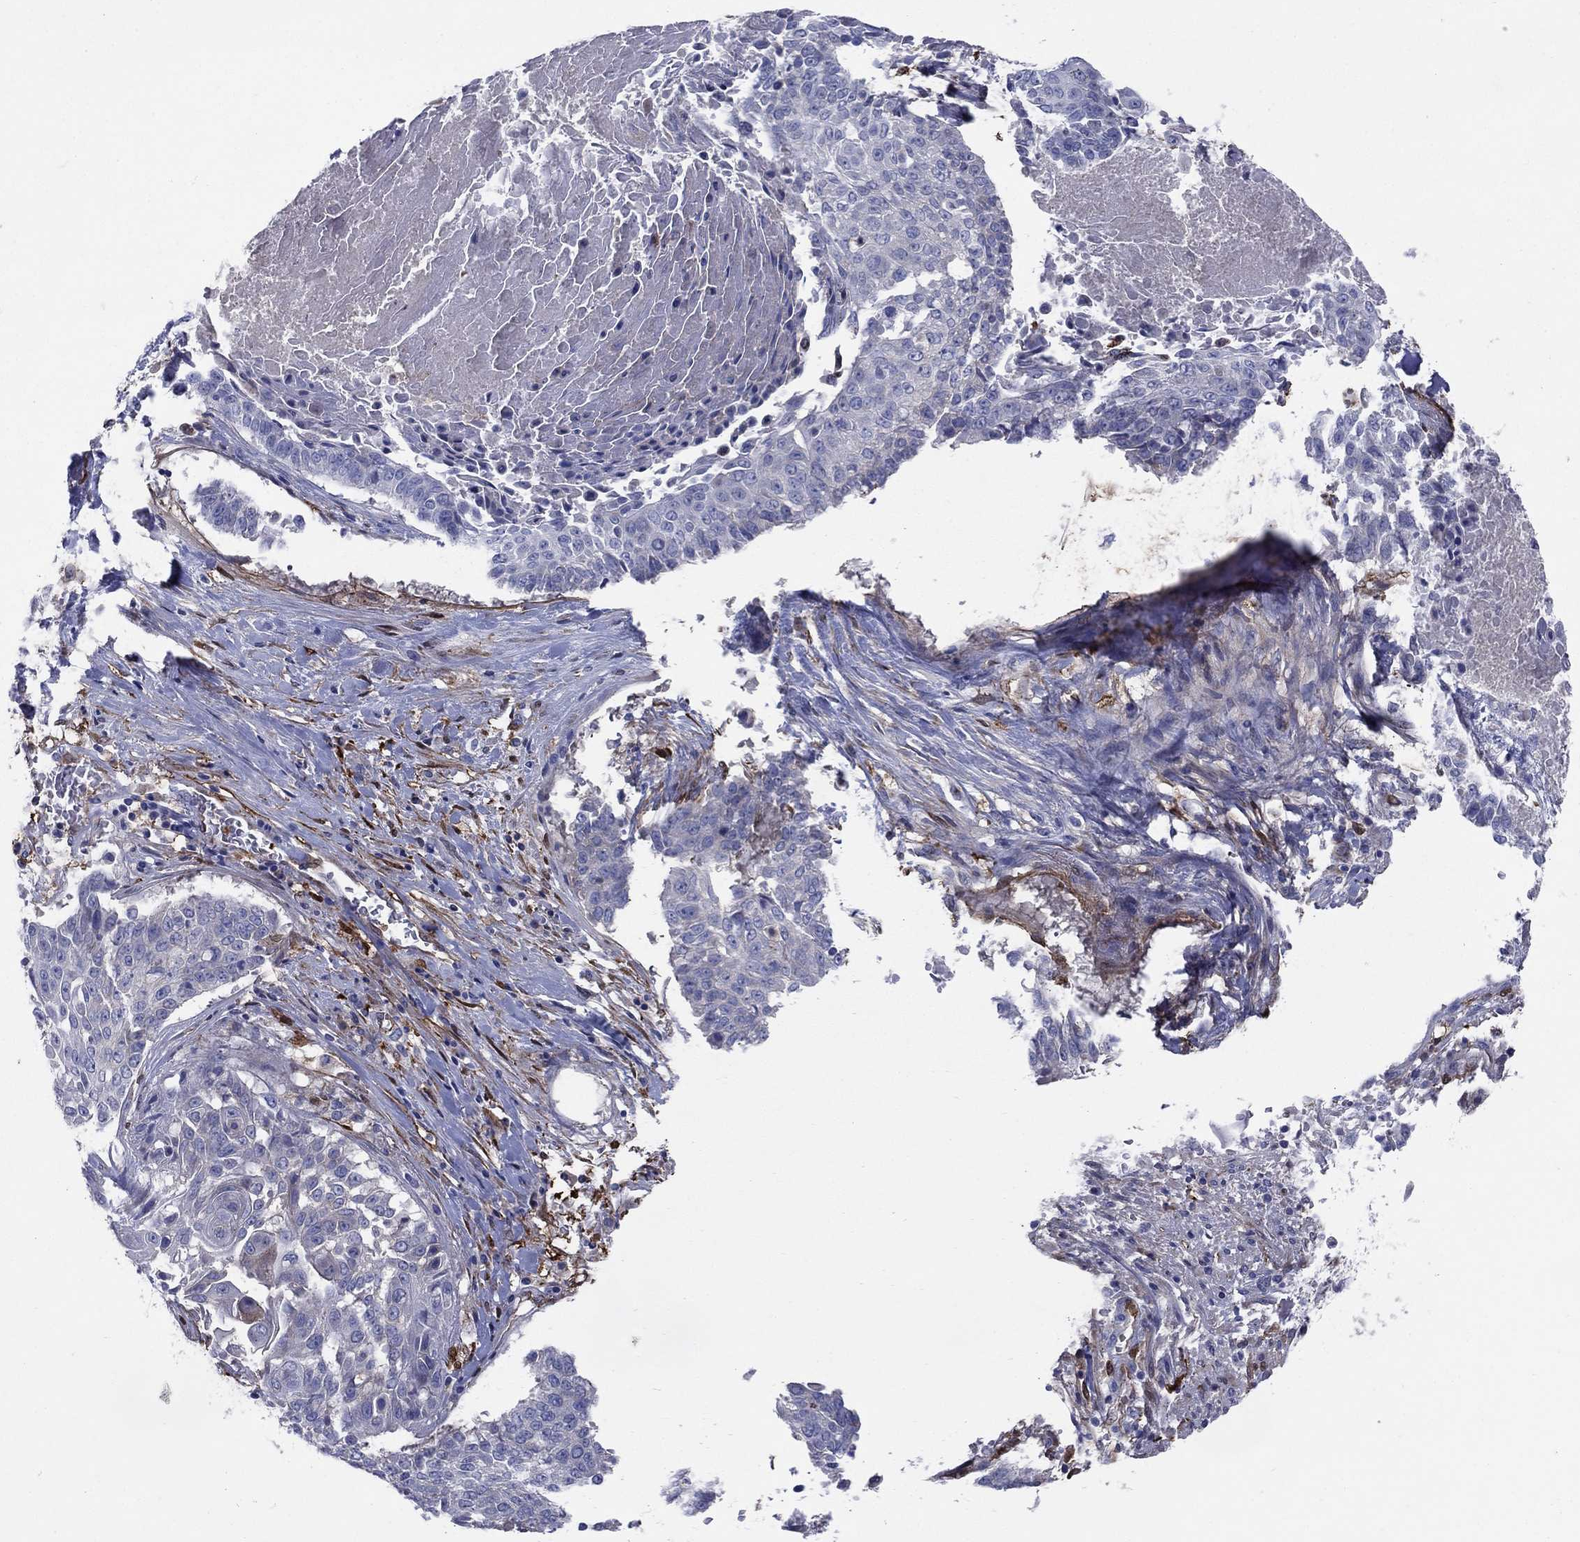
{"staining": {"intensity": "negative", "quantity": "none", "location": "none"}, "tissue": "lung cancer", "cell_type": "Tumor cells", "image_type": "cancer", "snomed": [{"axis": "morphology", "description": "Squamous cell carcinoma, NOS"}, {"axis": "topography", "description": "Lung"}], "caption": "Image shows no protein positivity in tumor cells of lung cancer (squamous cell carcinoma) tissue. (DAB (3,3'-diaminobenzidine) immunohistochemistry visualized using brightfield microscopy, high magnification).", "gene": "EMP2", "patient": {"sex": "male", "age": 64}}